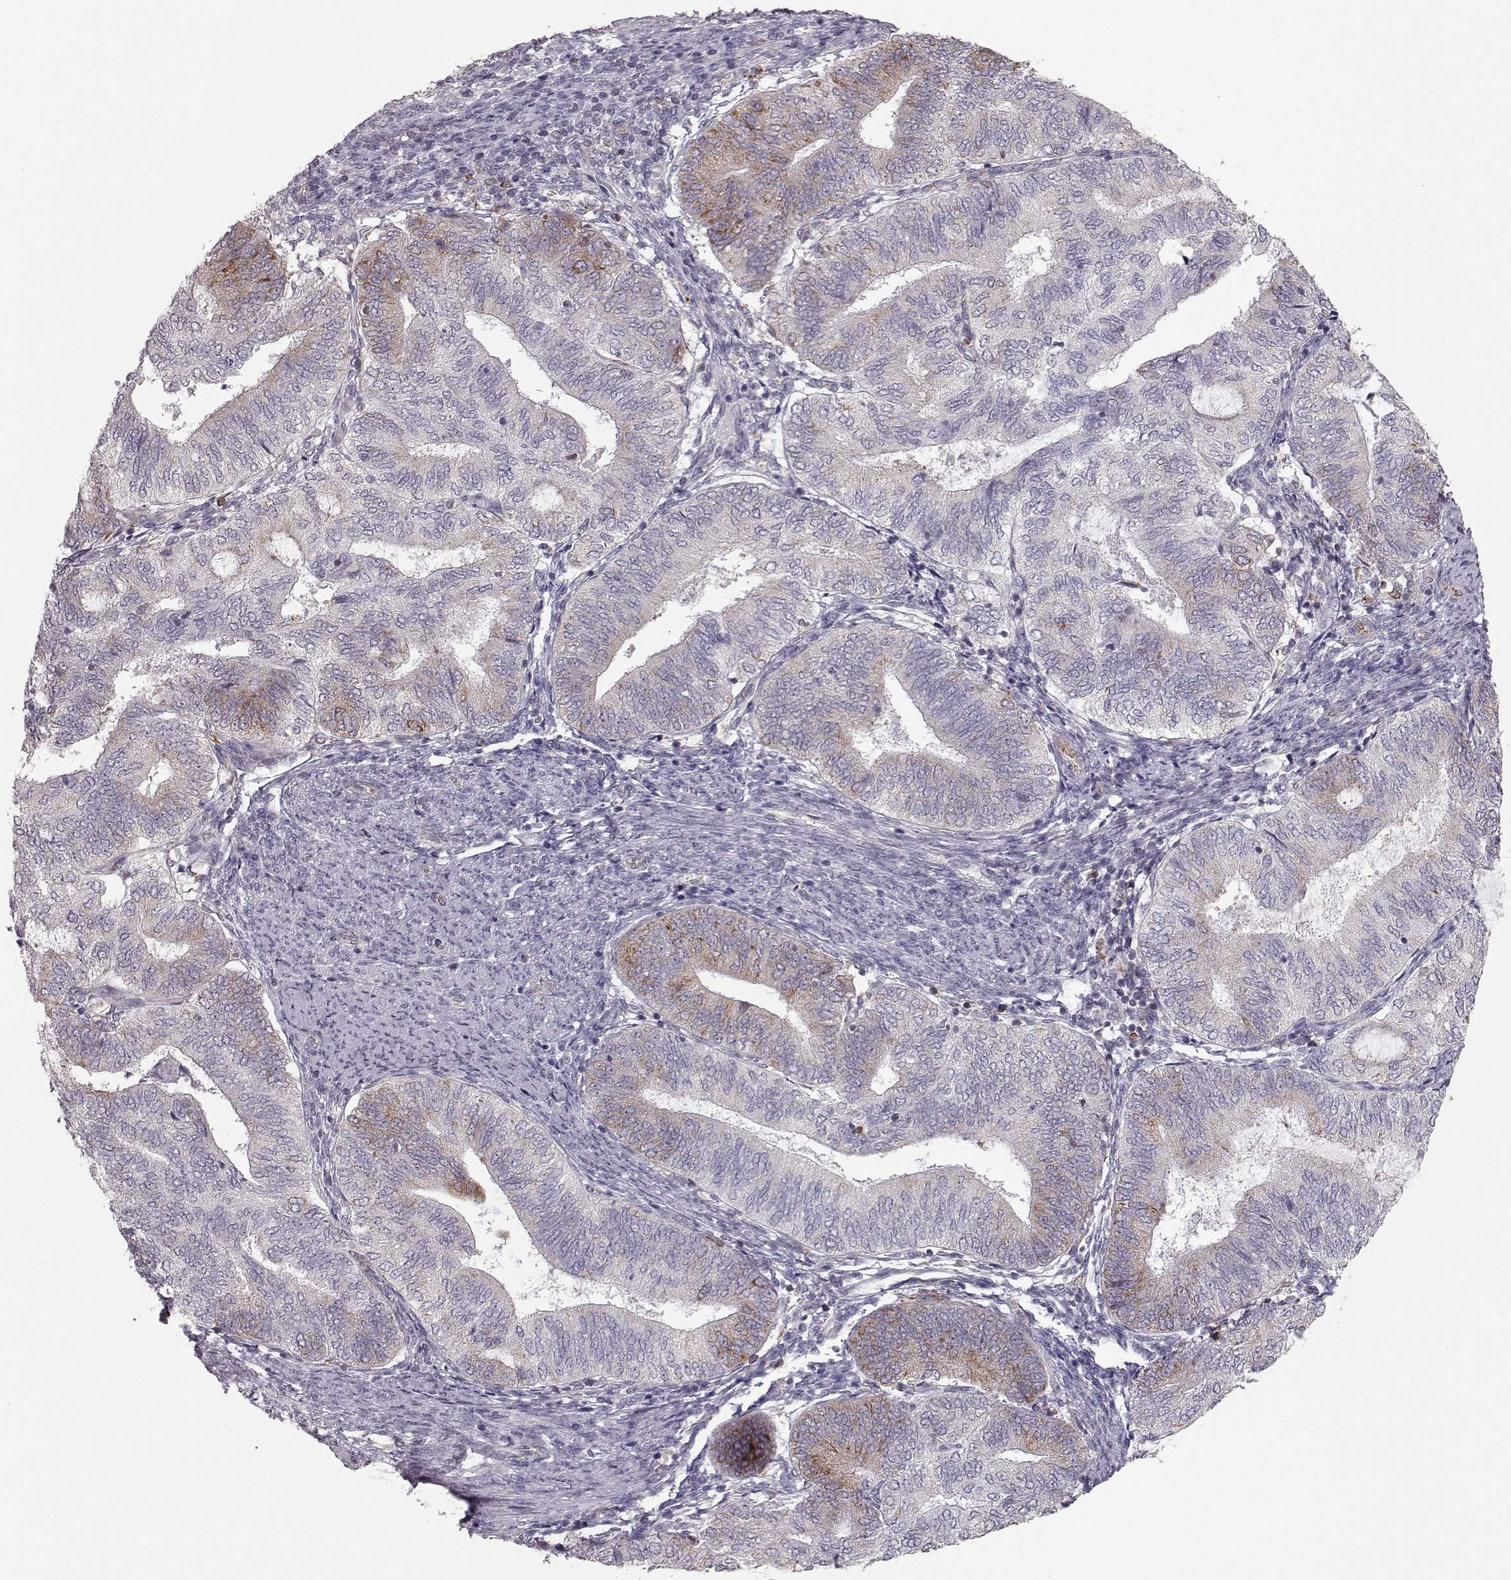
{"staining": {"intensity": "moderate", "quantity": "<25%", "location": "cytoplasmic/membranous"}, "tissue": "endometrial cancer", "cell_type": "Tumor cells", "image_type": "cancer", "snomed": [{"axis": "morphology", "description": "Adenocarcinoma, NOS"}, {"axis": "topography", "description": "Endometrium"}], "caption": "Immunohistochemical staining of human adenocarcinoma (endometrial) demonstrates low levels of moderate cytoplasmic/membranous protein expression in about <25% of tumor cells.", "gene": "ELOVL5", "patient": {"sex": "female", "age": 65}}